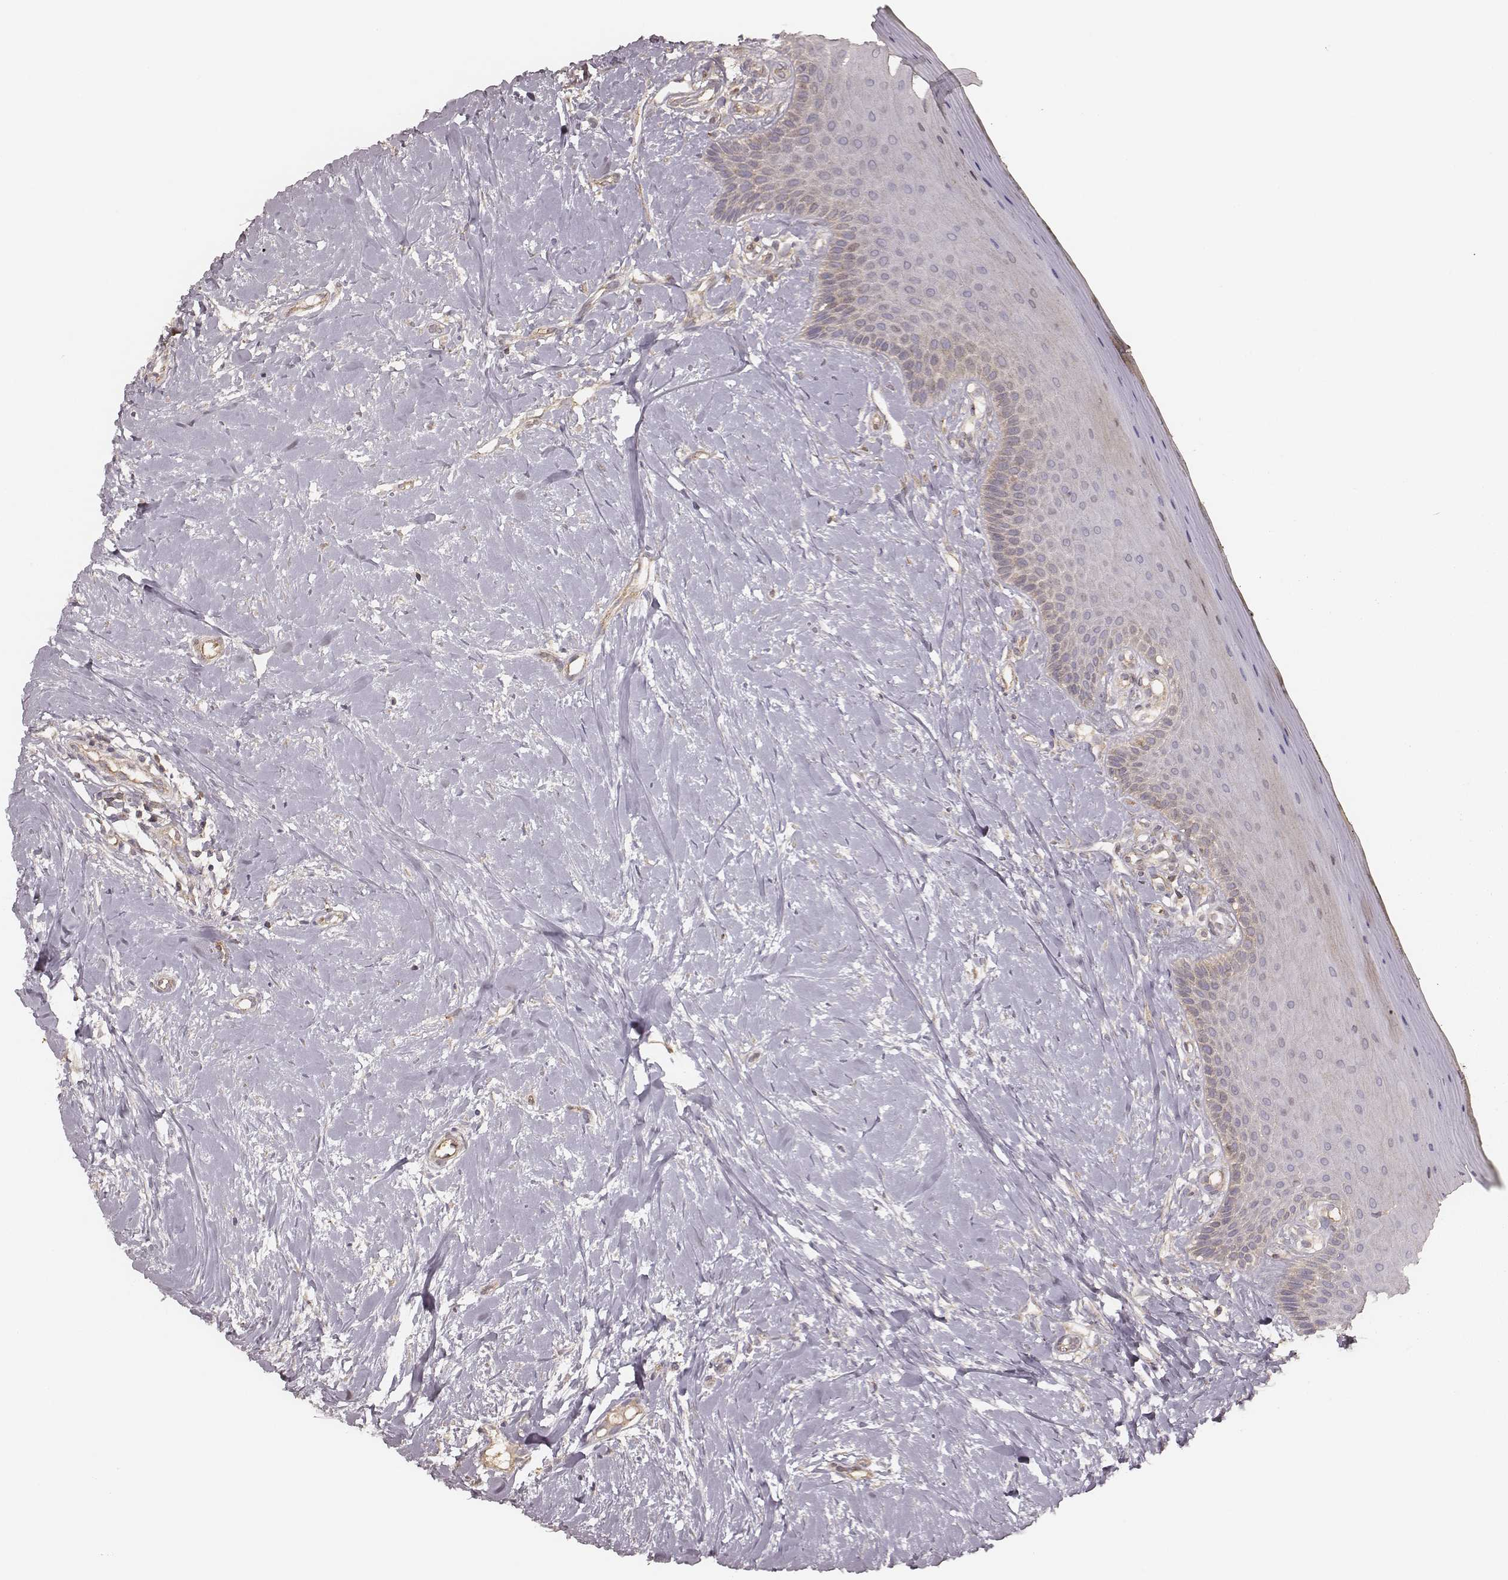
{"staining": {"intensity": "weak", "quantity": "<25%", "location": "cytoplasmic/membranous"}, "tissue": "oral mucosa", "cell_type": "Squamous epithelial cells", "image_type": "normal", "snomed": [{"axis": "morphology", "description": "Normal tissue, NOS"}, {"axis": "topography", "description": "Oral tissue"}], "caption": "IHC of normal oral mucosa reveals no staining in squamous epithelial cells. (Immunohistochemistry, brightfield microscopy, high magnification).", "gene": "CARS1", "patient": {"sex": "female", "age": 43}}